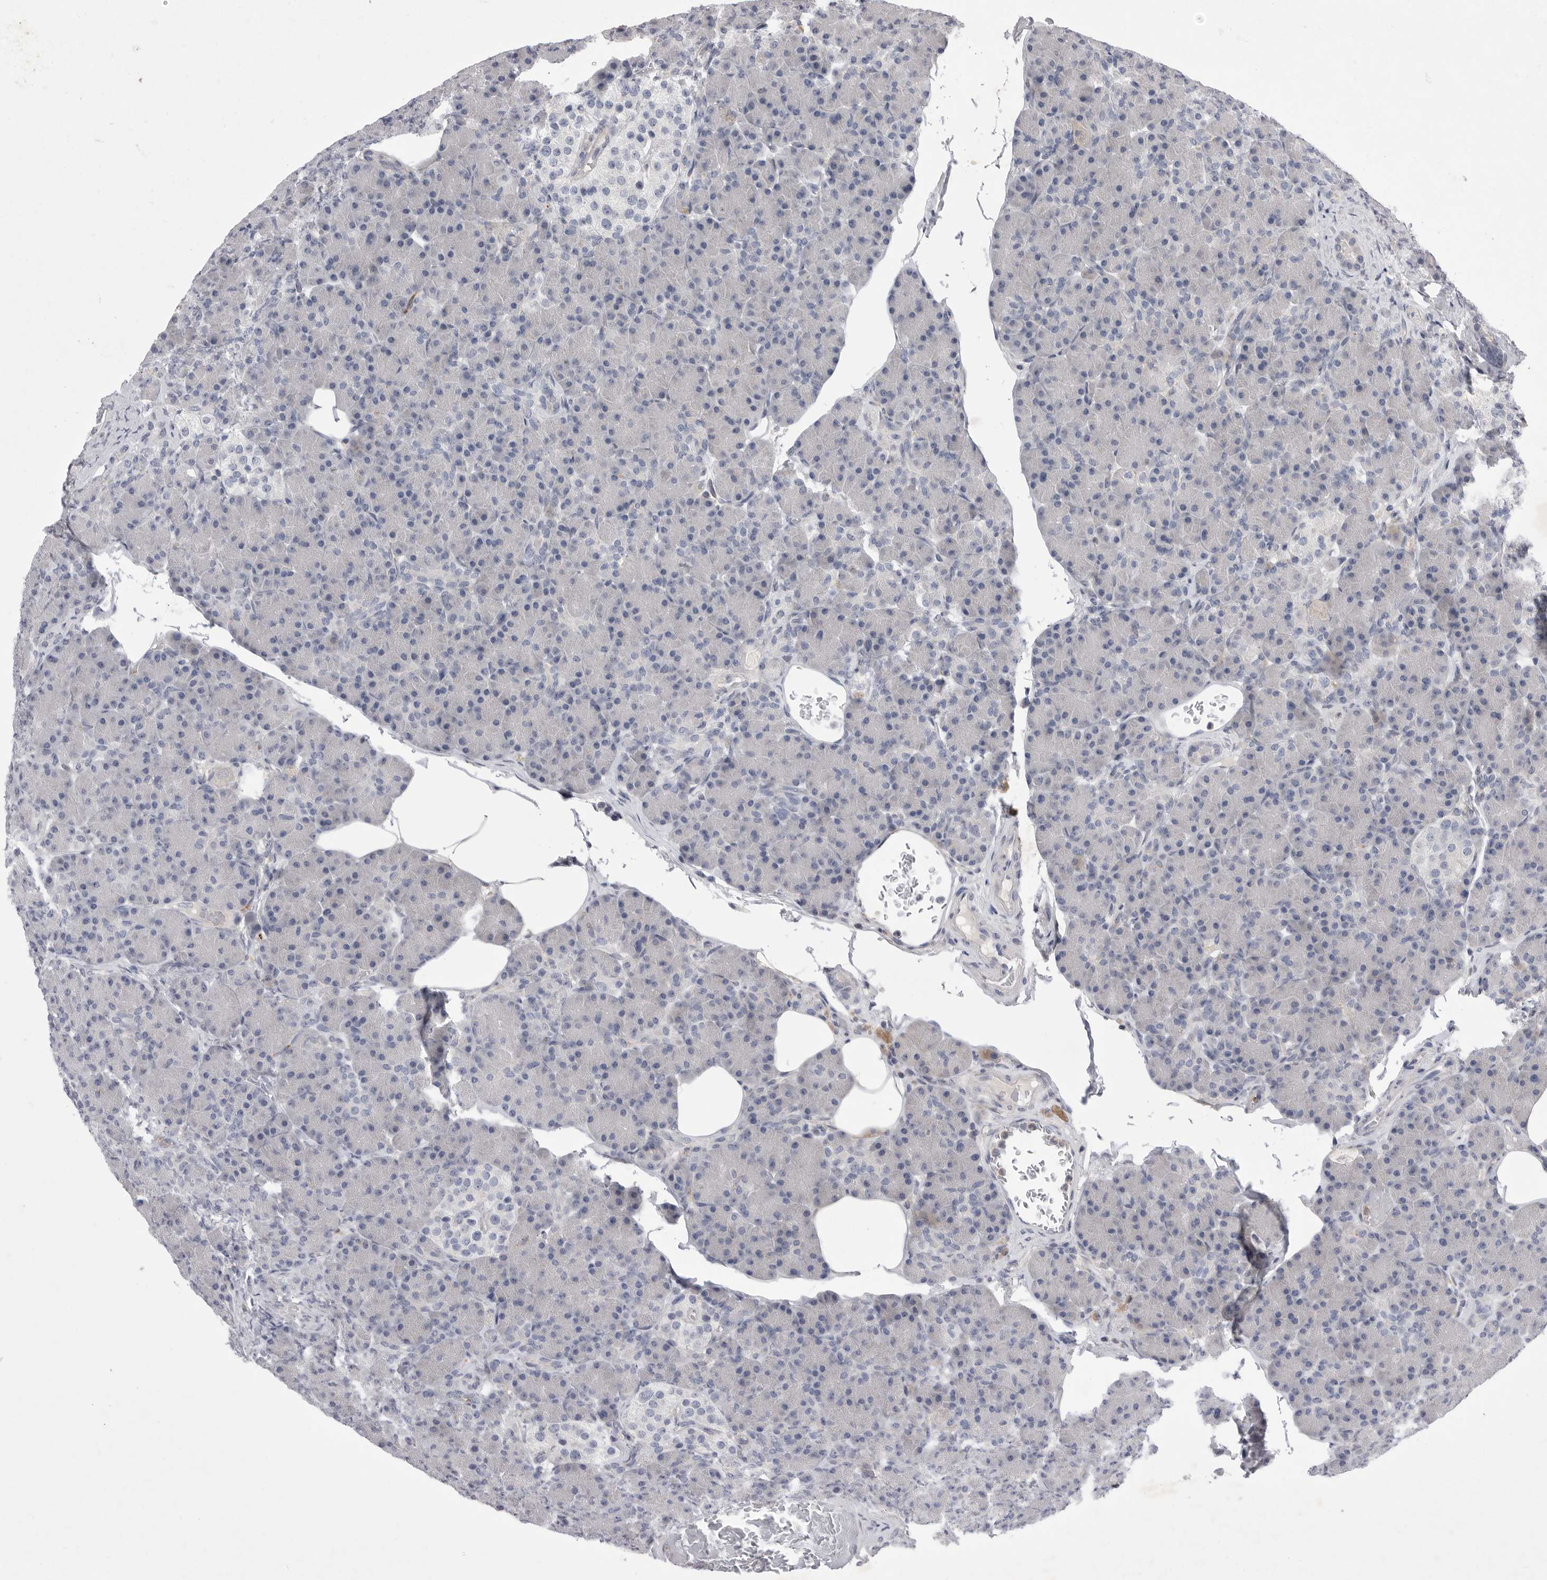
{"staining": {"intensity": "moderate", "quantity": "<25%", "location": "cytoplasmic/membranous"}, "tissue": "pancreas", "cell_type": "Exocrine glandular cells", "image_type": "normal", "snomed": [{"axis": "morphology", "description": "Normal tissue, NOS"}, {"axis": "topography", "description": "Pancreas"}], "caption": "The micrograph shows staining of normal pancreas, revealing moderate cytoplasmic/membranous protein staining (brown color) within exocrine glandular cells.", "gene": "SIGLEC10", "patient": {"sex": "female", "age": 43}}